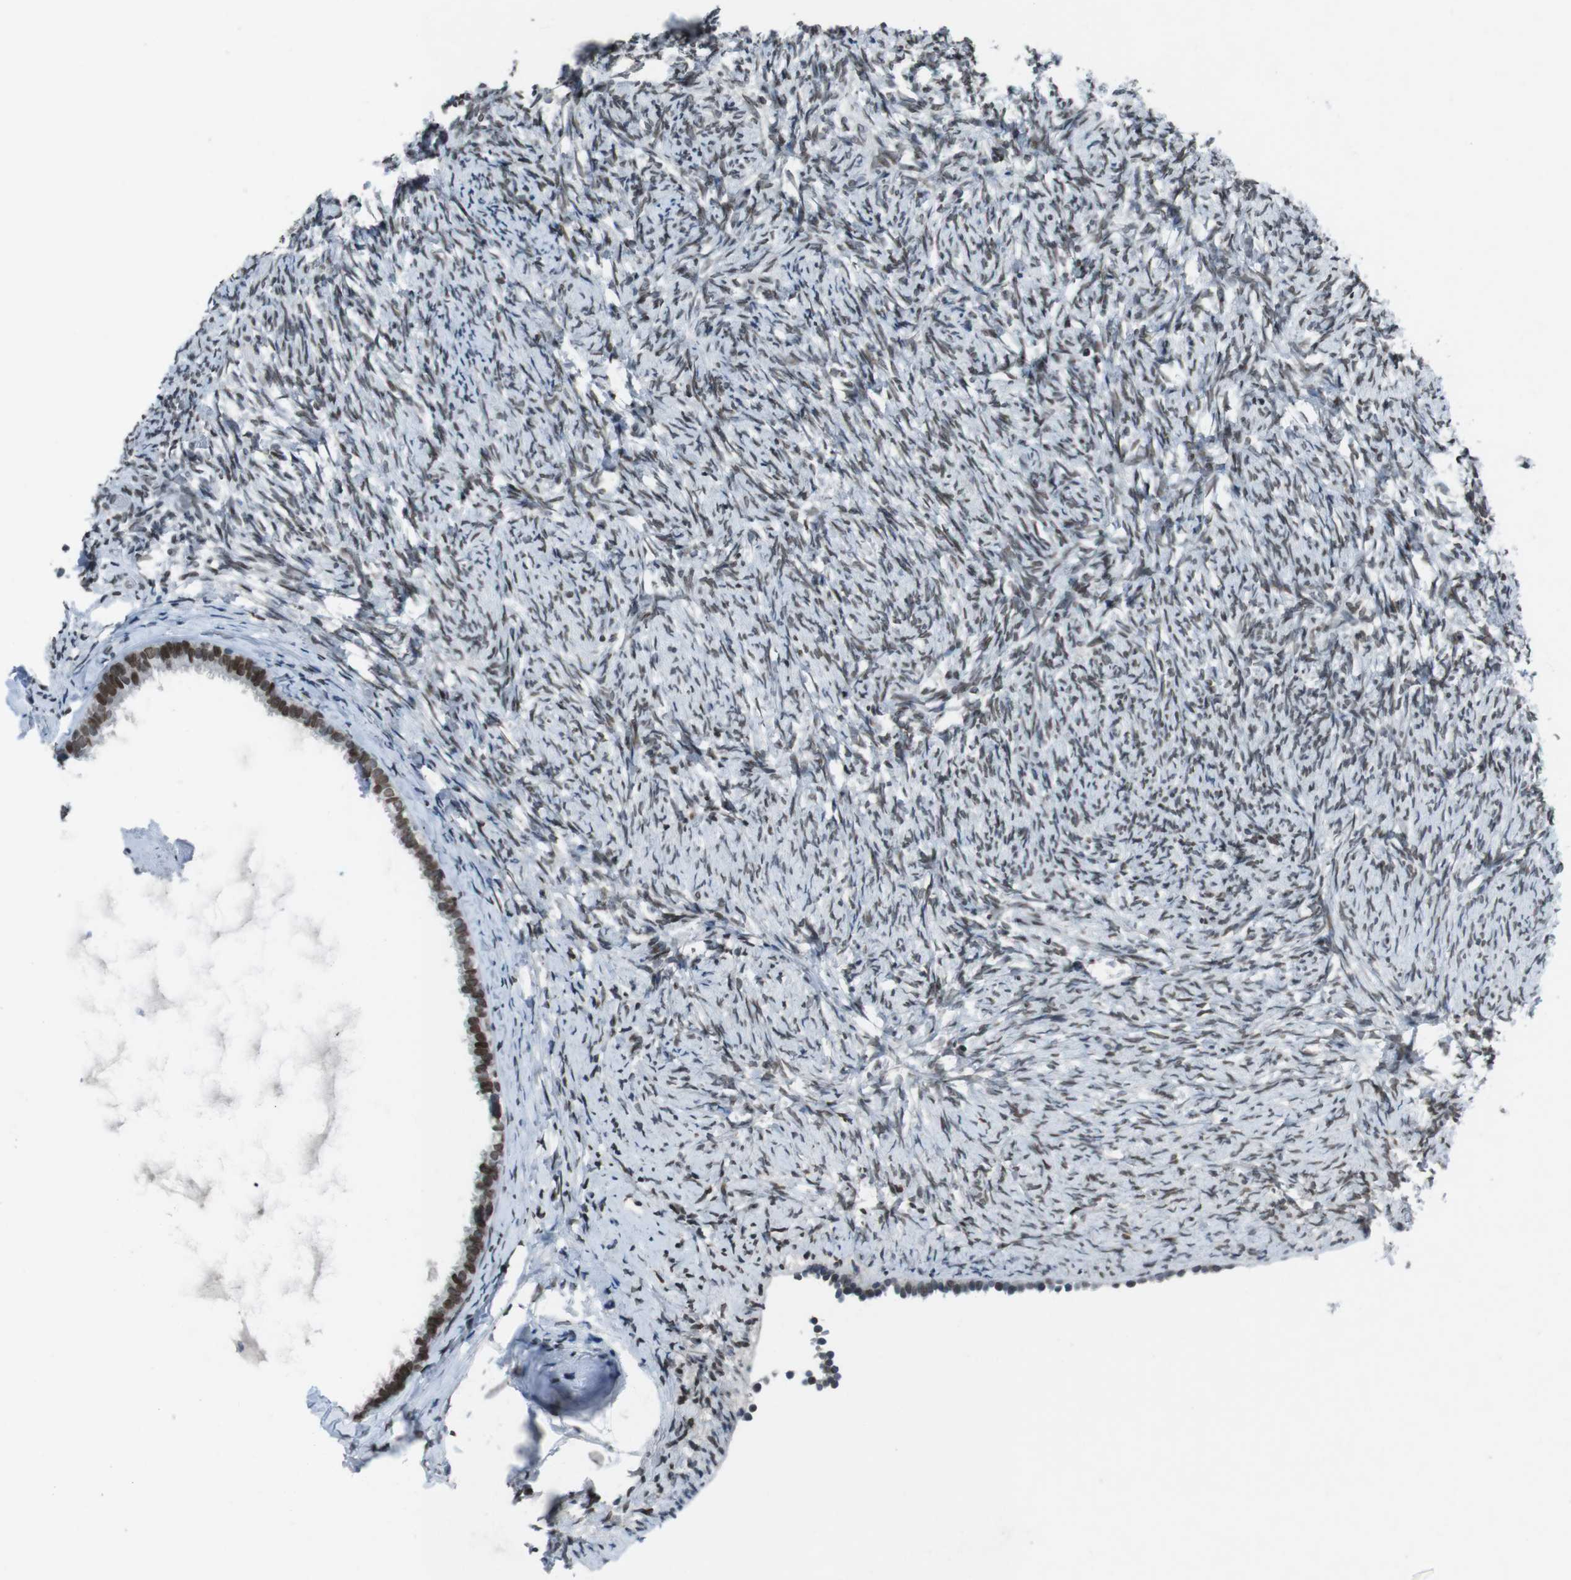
{"staining": {"intensity": "moderate", "quantity": ">75%", "location": "nuclear"}, "tissue": "ovary", "cell_type": "Ovarian stroma cells", "image_type": "normal", "snomed": [{"axis": "morphology", "description": "Normal tissue, NOS"}, {"axis": "topography", "description": "Ovary"}], "caption": "This image displays normal ovary stained with immunohistochemistry (IHC) to label a protein in brown. The nuclear of ovarian stroma cells show moderate positivity for the protein. Nuclei are counter-stained blue.", "gene": "MAD1L1", "patient": {"sex": "female", "age": 60}}